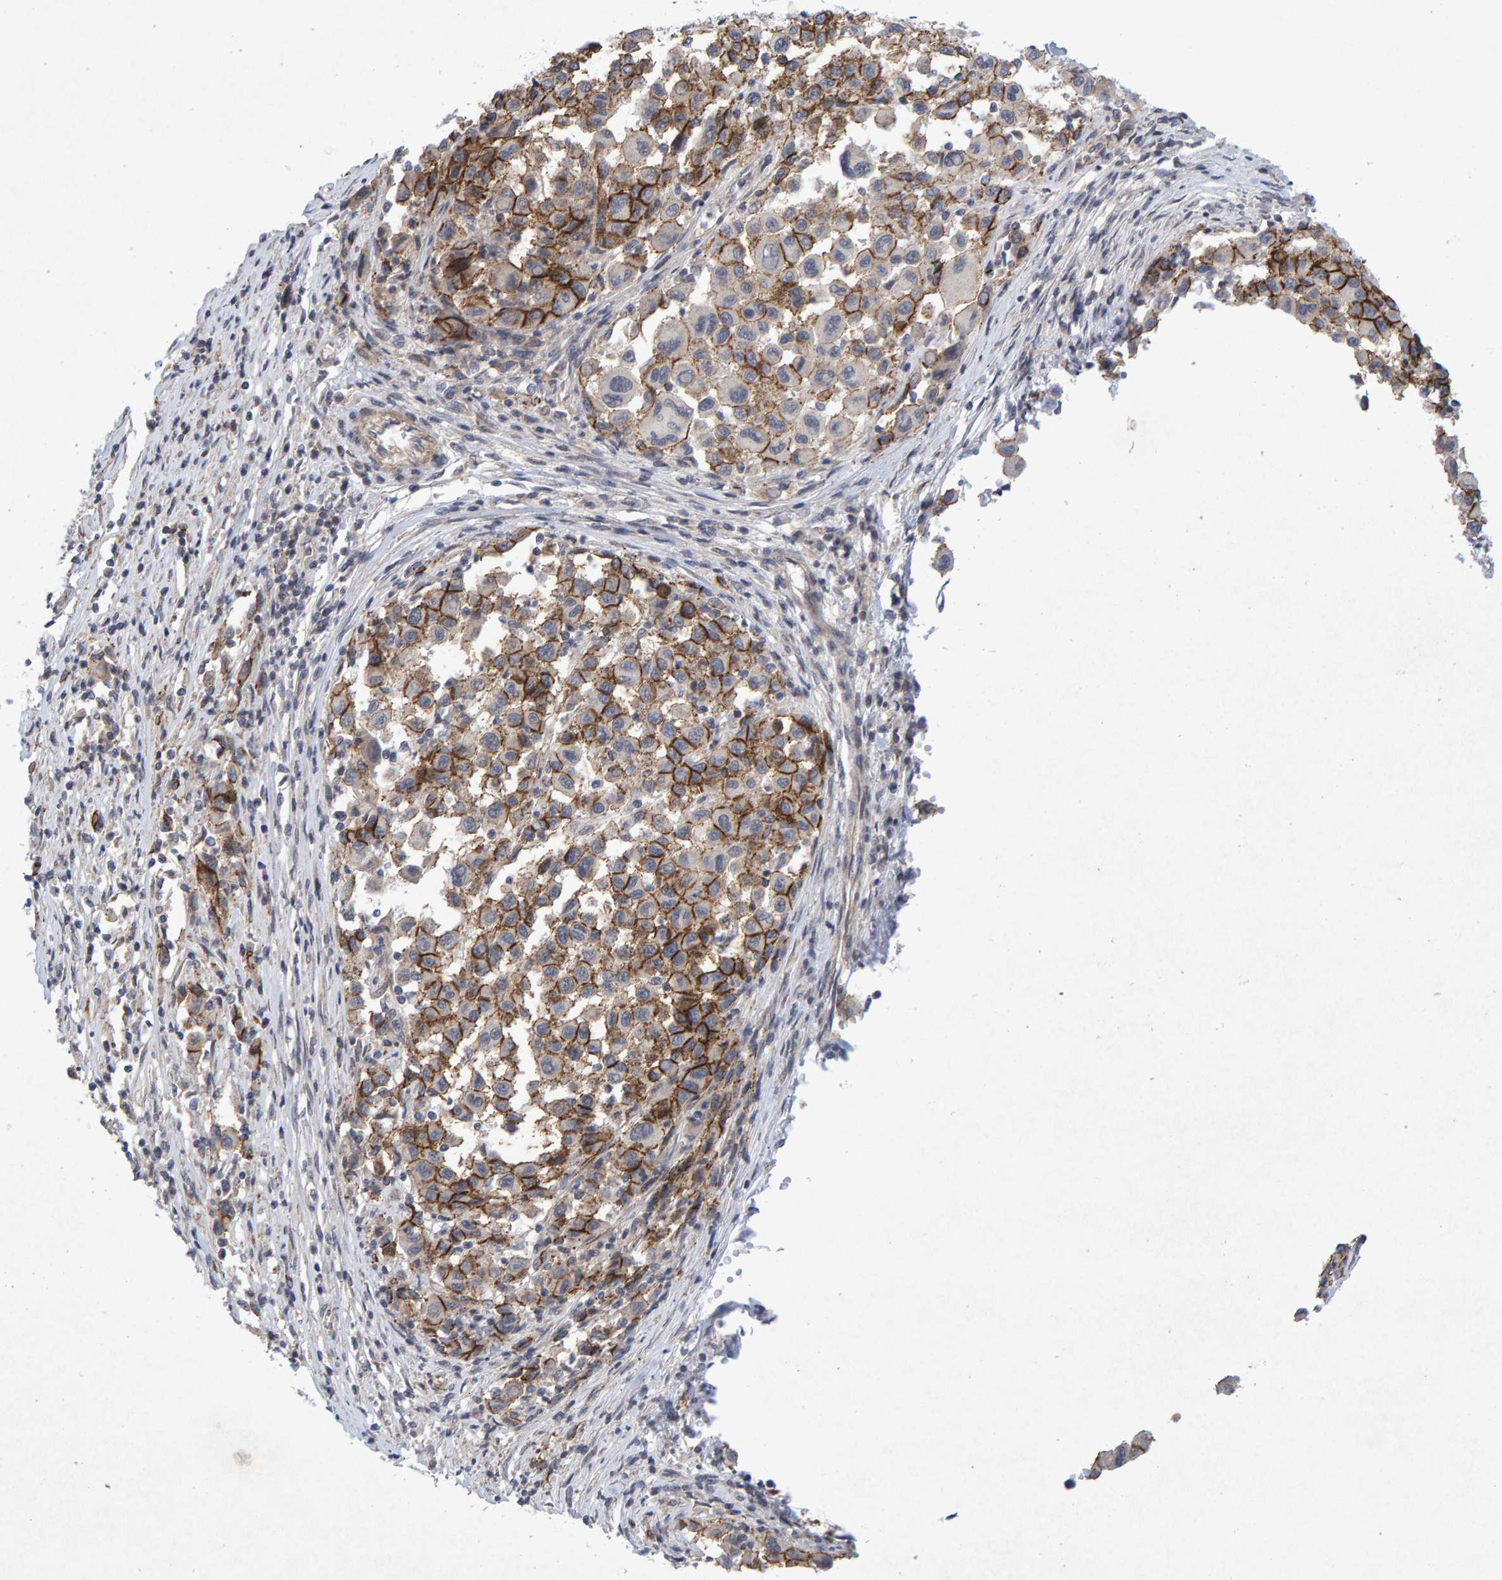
{"staining": {"intensity": "moderate", "quantity": ">75%", "location": "cytoplasmic/membranous"}, "tissue": "melanoma", "cell_type": "Tumor cells", "image_type": "cancer", "snomed": [{"axis": "morphology", "description": "Malignant melanoma, Metastatic site"}, {"axis": "topography", "description": "Lymph node"}], "caption": "Melanoma was stained to show a protein in brown. There is medium levels of moderate cytoplasmic/membranous expression in about >75% of tumor cells. (brown staining indicates protein expression, while blue staining denotes nuclei).", "gene": "CDH2", "patient": {"sex": "male", "age": 61}}